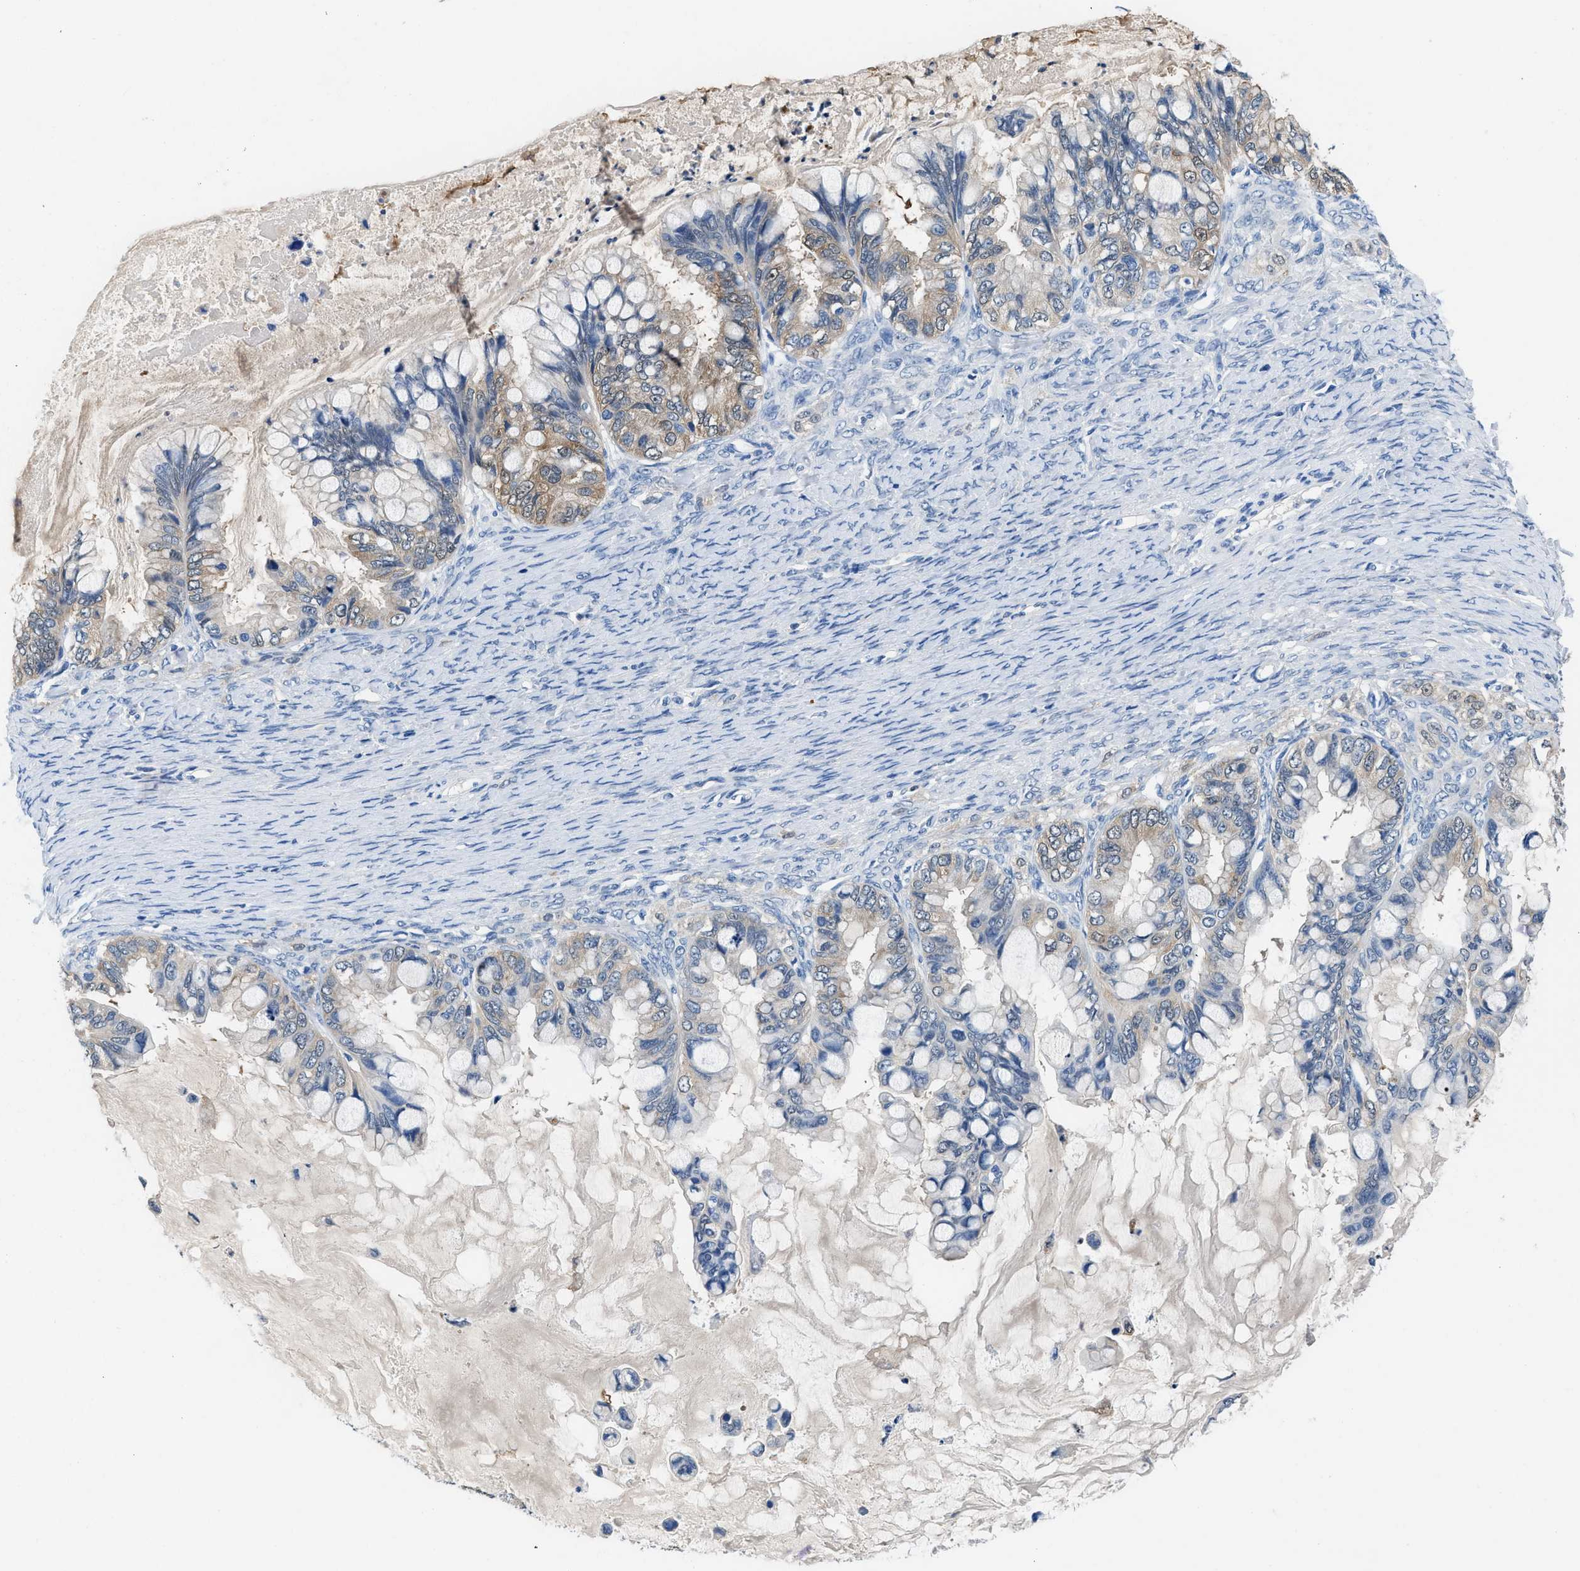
{"staining": {"intensity": "weak", "quantity": "25%-75%", "location": "cytoplasmic/membranous"}, "tissue": "ovarian cancer", "cell_type": "Tumor cells", "image_type": "cancer", "snomed": [{"axis": "morphology", "description": "Cystadenocarcinoma, mucinous, NOS"}, {"axis": "topography", "description": "Ovary"}], "caption": "Immunohistochemical staining of human ovarian cancer (mucinous cystadenocarcinoma) shows low levels of weak cytoplasmic/membranous protein expression in about 25%-75% of tumor cells.", "gene": "FADS6", "patient": {"sex": "female", "age": 80}}